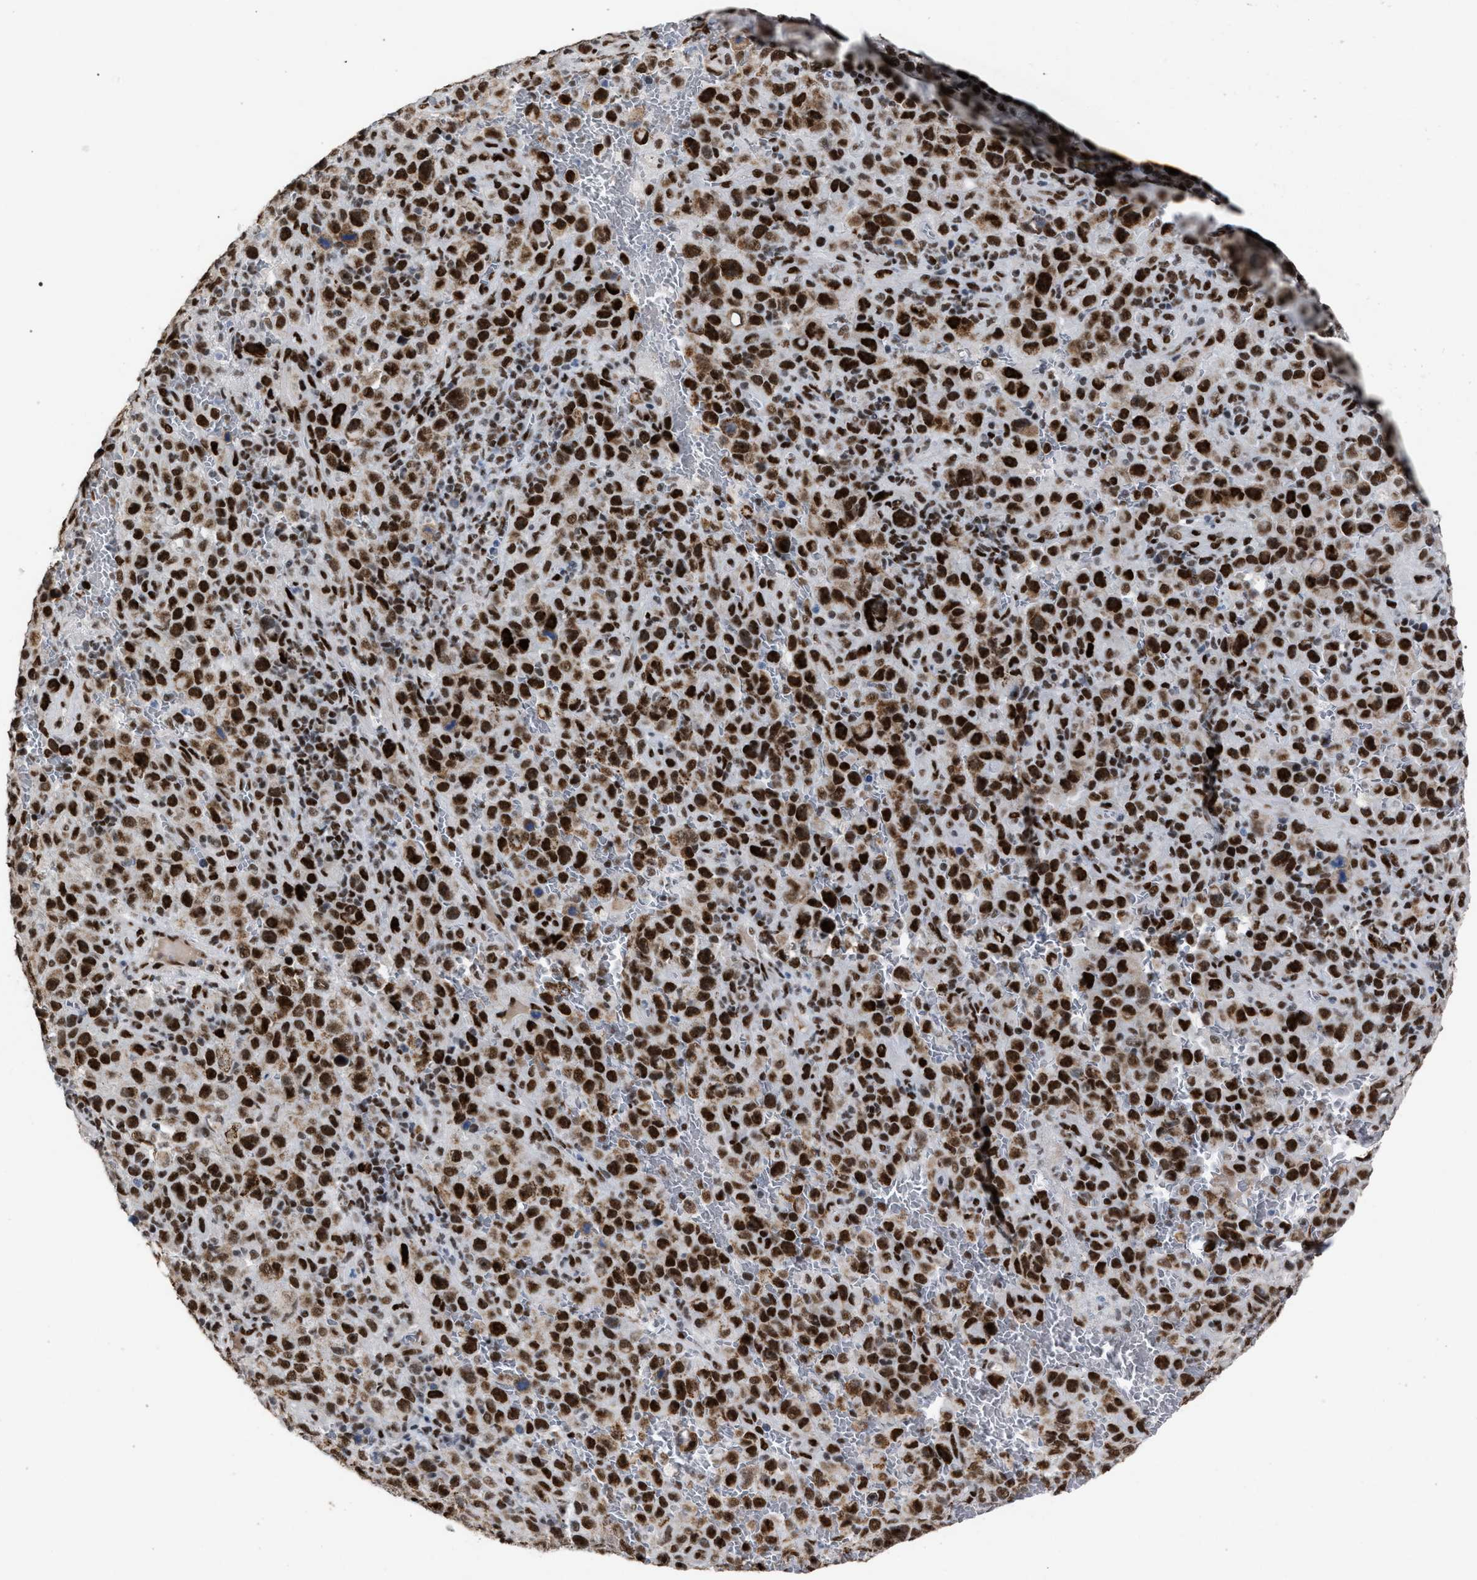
{"staining": {"intensity": "strong", "quantity": ">75%", "location": "nuclear"}, "tissue": "melanoma", "cell_type": "Tumor cells", "image_type": "cancer", "snomed": [{"axis": "morphology", "description": "Malignant melanoma, NOS"}, {"axis": "topography", "description": "Skin"}], "caption": "Melanoma tissue displays strong nuclear expression in about >75% of tumor cells", "gene": "TP53BP1", "patient": {"sex": "female", "age": 82}}